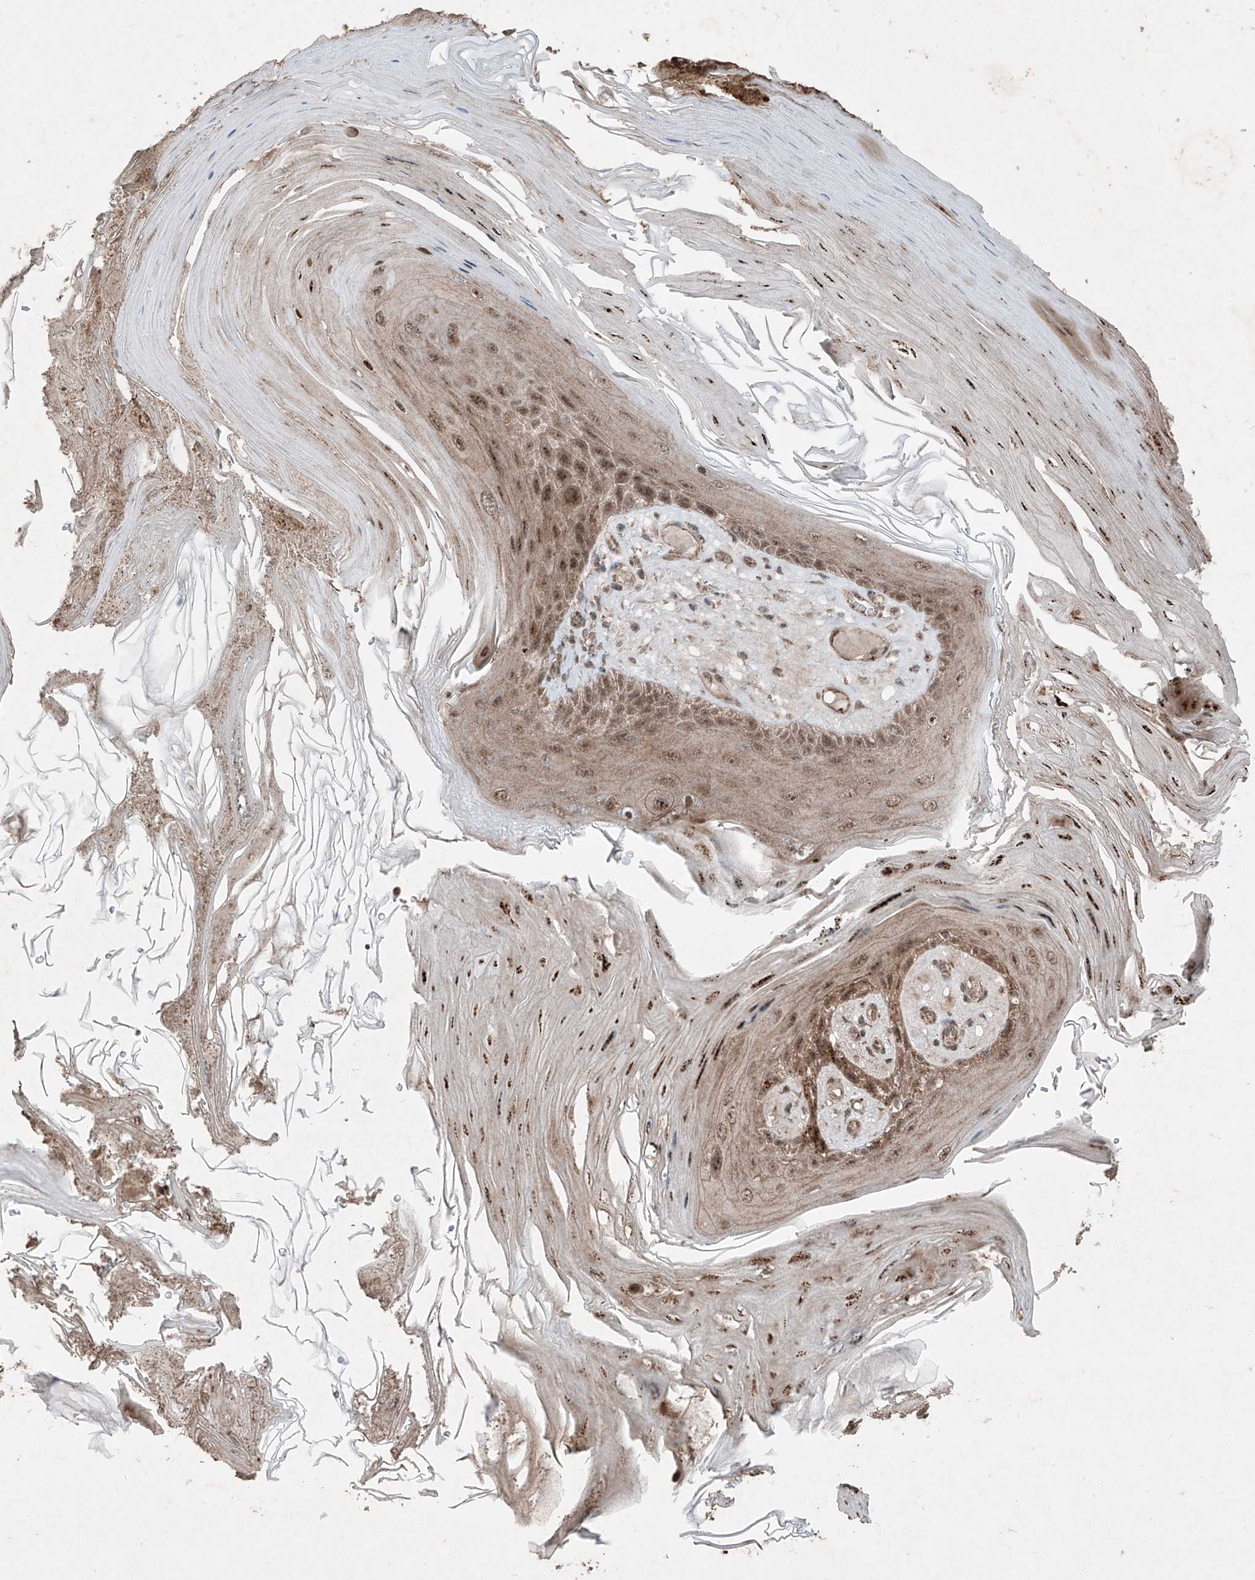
{"staining": {"intensity": "moderate", "quantity": "25%-75%", "location": "cytoplasmic/membranous,nuclear"}, "tissue": "skin cancer", "cell_type": "Tumor cells", "image_type": "cancer", "snomed": [{"axis": "morphology", "description": "Squamous cell carcinoma, NOS"}, {"axis": "topography", "description": "Skin"}], "caption": "Skin cancer was stained to show a protein in brown. There is medium levels of moderate cytoplasmic/membranous and nuclear expression in approximately 25%-75% of tumor cells.", "gene": "ZNF620", "patient": {"sex": "female", "age": 88}}